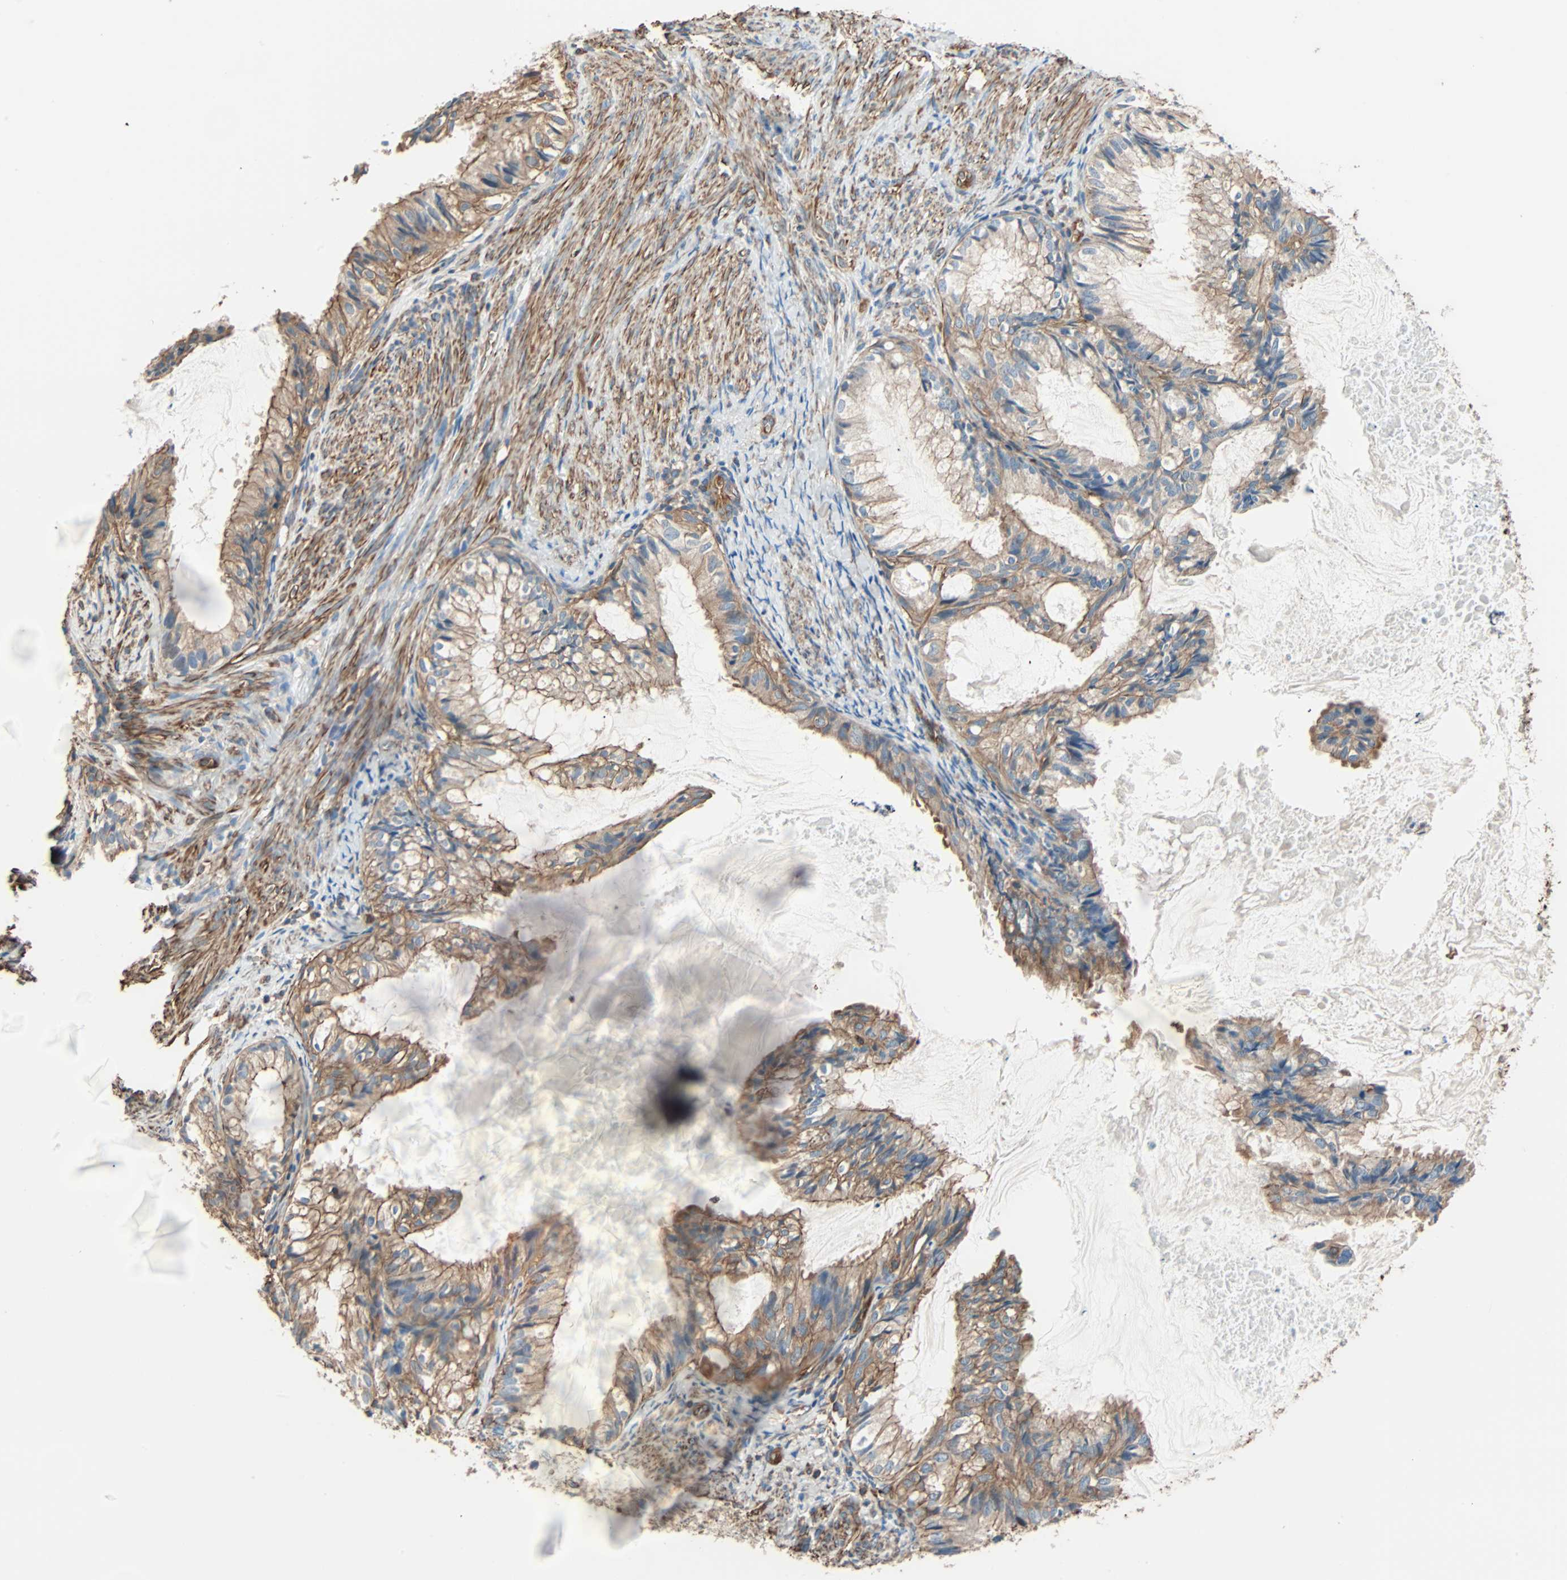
{"staining": {"intensity": "moderate", "quantity": ">75%", "location": "cytoplasmic/membranous"}, "tissue": "cervical cancer", "cell_type": "Tumor cells", "image_type": "cancer", "snomed": [{"axis": "morphology", "description": "Normal tissue, NOS"}, {"axis": "morphology", "description": "Adenocarcinoma, NOS"}, {"axis": "topography", "description": "Cervix"}, {"axis": "topography", "description": "Endometrium"}], "caption": "Cervical adenocarcinoma tissue reveals moderate cytoplasmic/membranous positivity in approximately >75% of tumor cells", "gene": "GALNT10", "patient": {"sex": "female", "age": 86}}